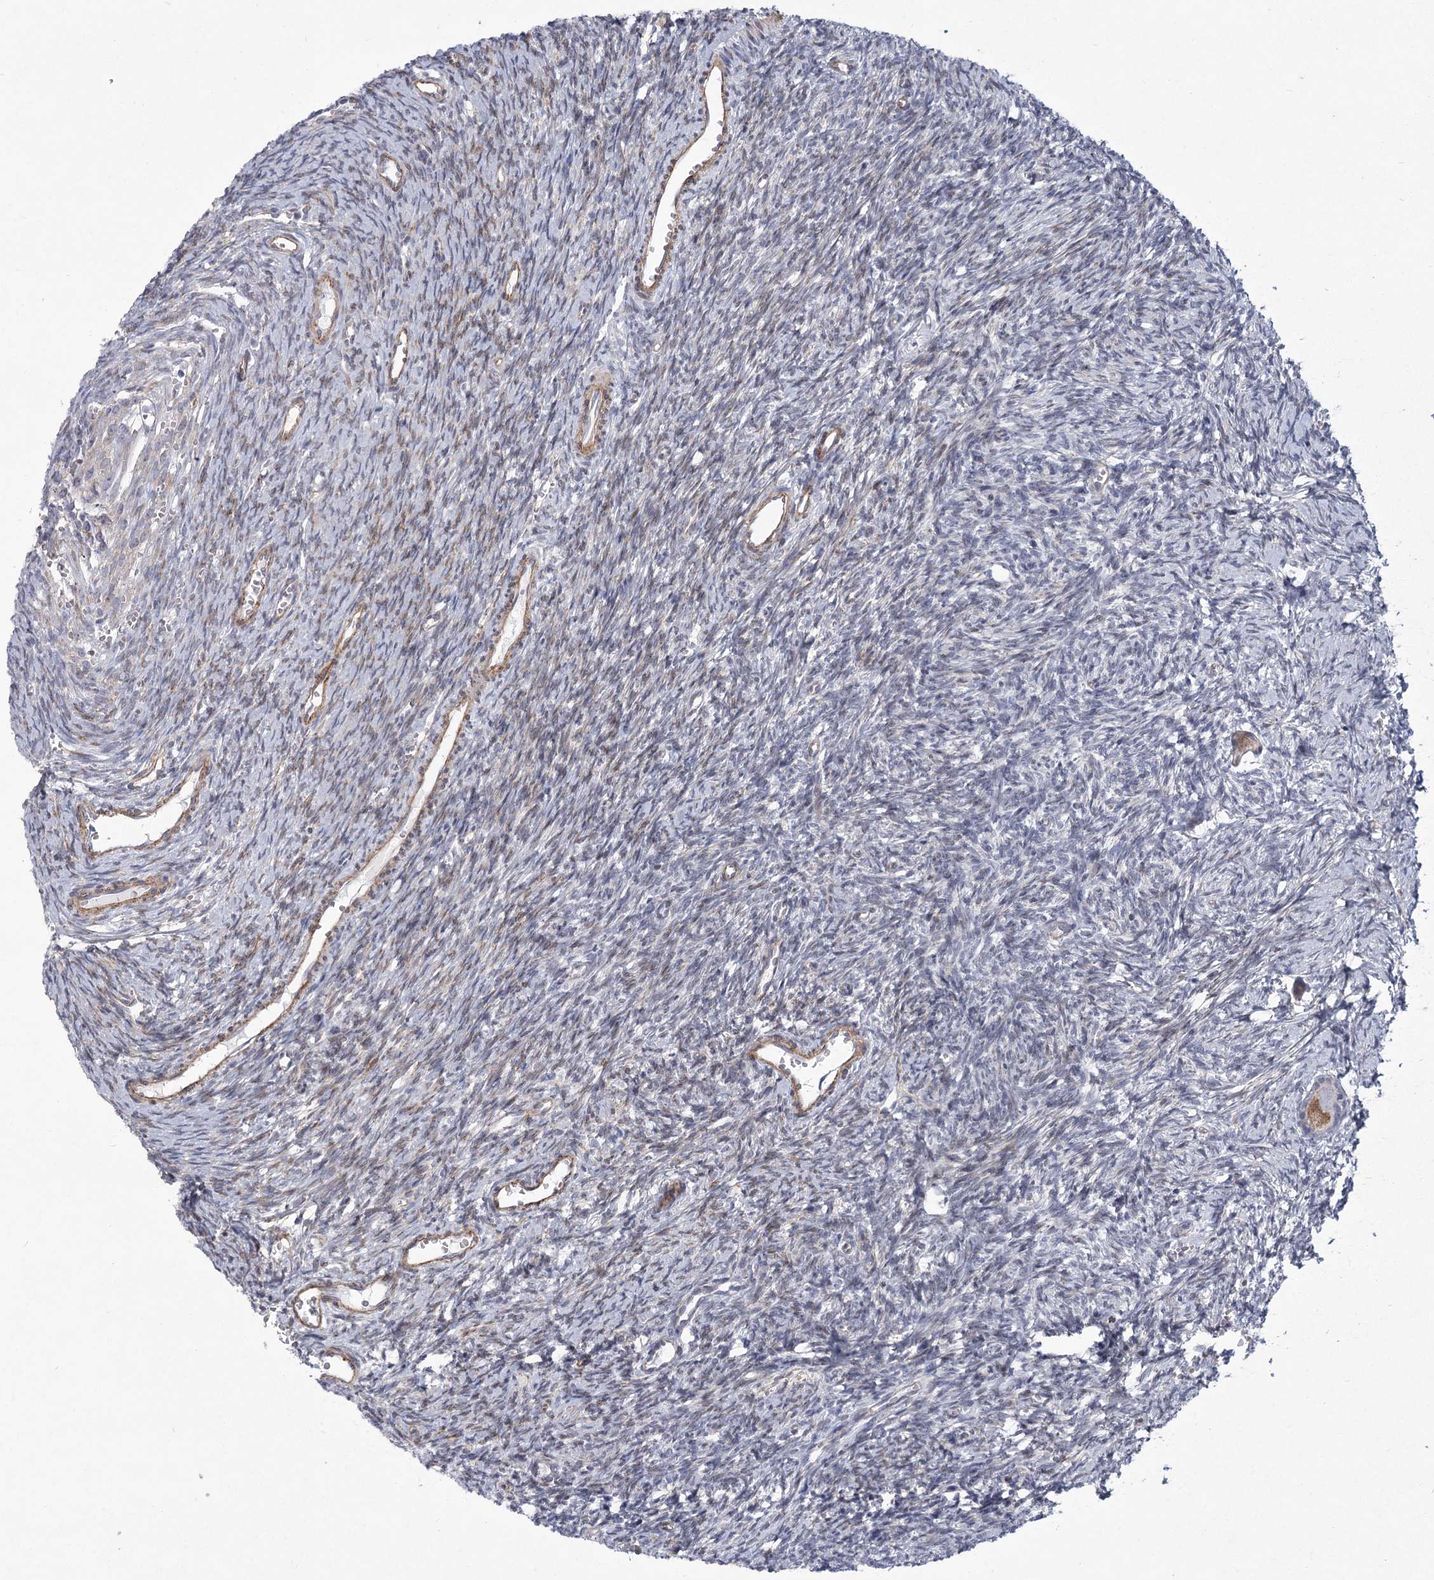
{"staining": {"intensity": "moderate", "quantity": ">75%", "location": "cytoplasmic/membranous"}, "tissue": "ovary", "cell_type": "Follicle cells", "image_type": "normal", "snomed": [{"axis": "morphology", "description": "Normal tissue, NOS"}, {"axis": "topography", "description": "Ovary"}], "caption": "Immunohistochemical staining of normal ovary demonstrates medium levels of moderate cytoplasmic/membranous staining in approximately >75% of follicle cells. (brown staining indicates protein expression, while blue staining denotes nuclei).", "gene": "MEPE", "patient": {"sex": "female", "age": 39}}